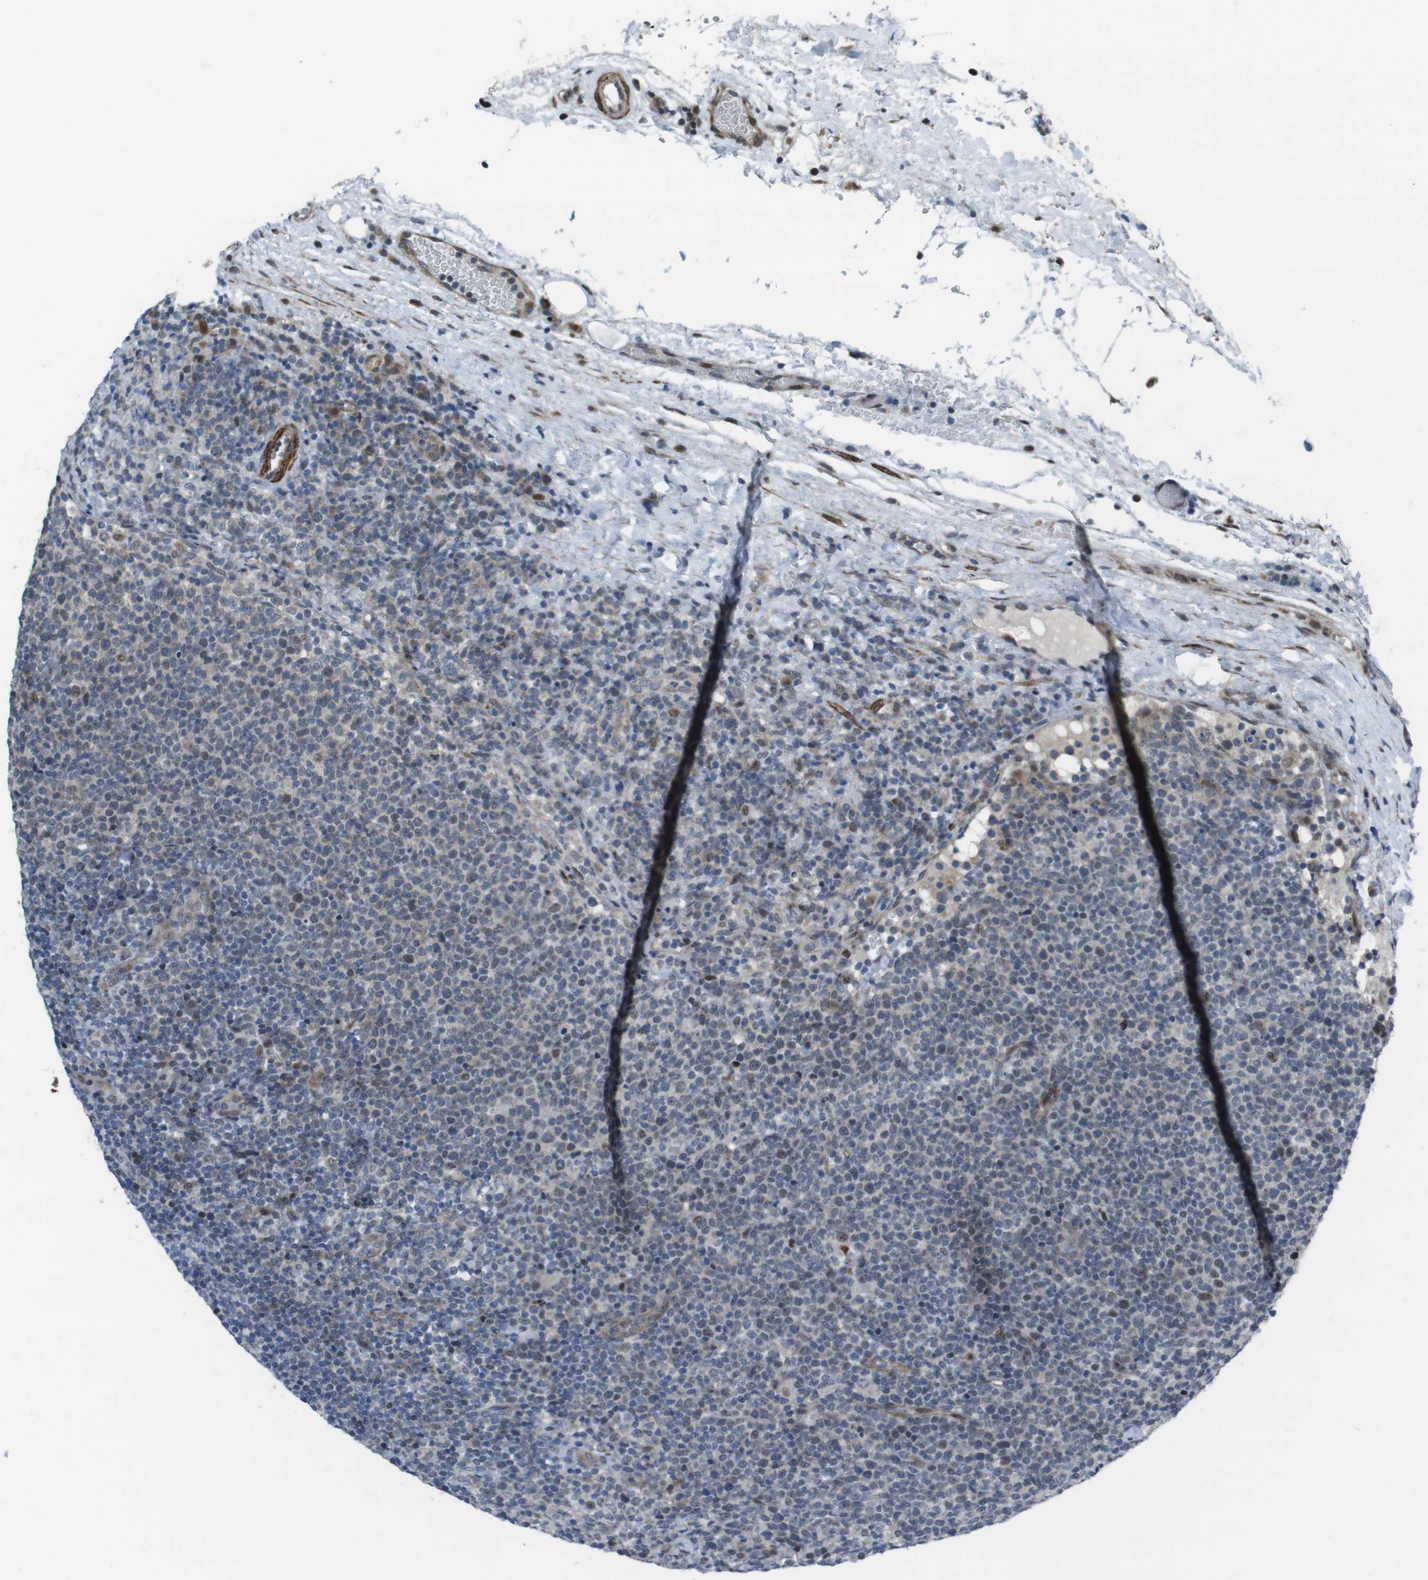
{"staining": {"intensity": "weak", "quantity": "25%-75%", "location": "nuclear"}, "tissue": "lymphoma", "cell_type": "Tumor cells", "image_type": "cancer", "snomed": [{"axis": "morphology", "description": "Malignant lymphoma, non-Hodgkin's type, High grade"}, {"axis": "topography", "description": "Lymph node"}], "caption": "This is a histology image of immunohistochemistry (IHC) staining of malignant lymphoma, non-Hodgkin's type (high-grade), which shows weak expression in the nuclear of tumor cells.", "gene": "PBRM1", "patient": {"sex": "male", "age": 61}}